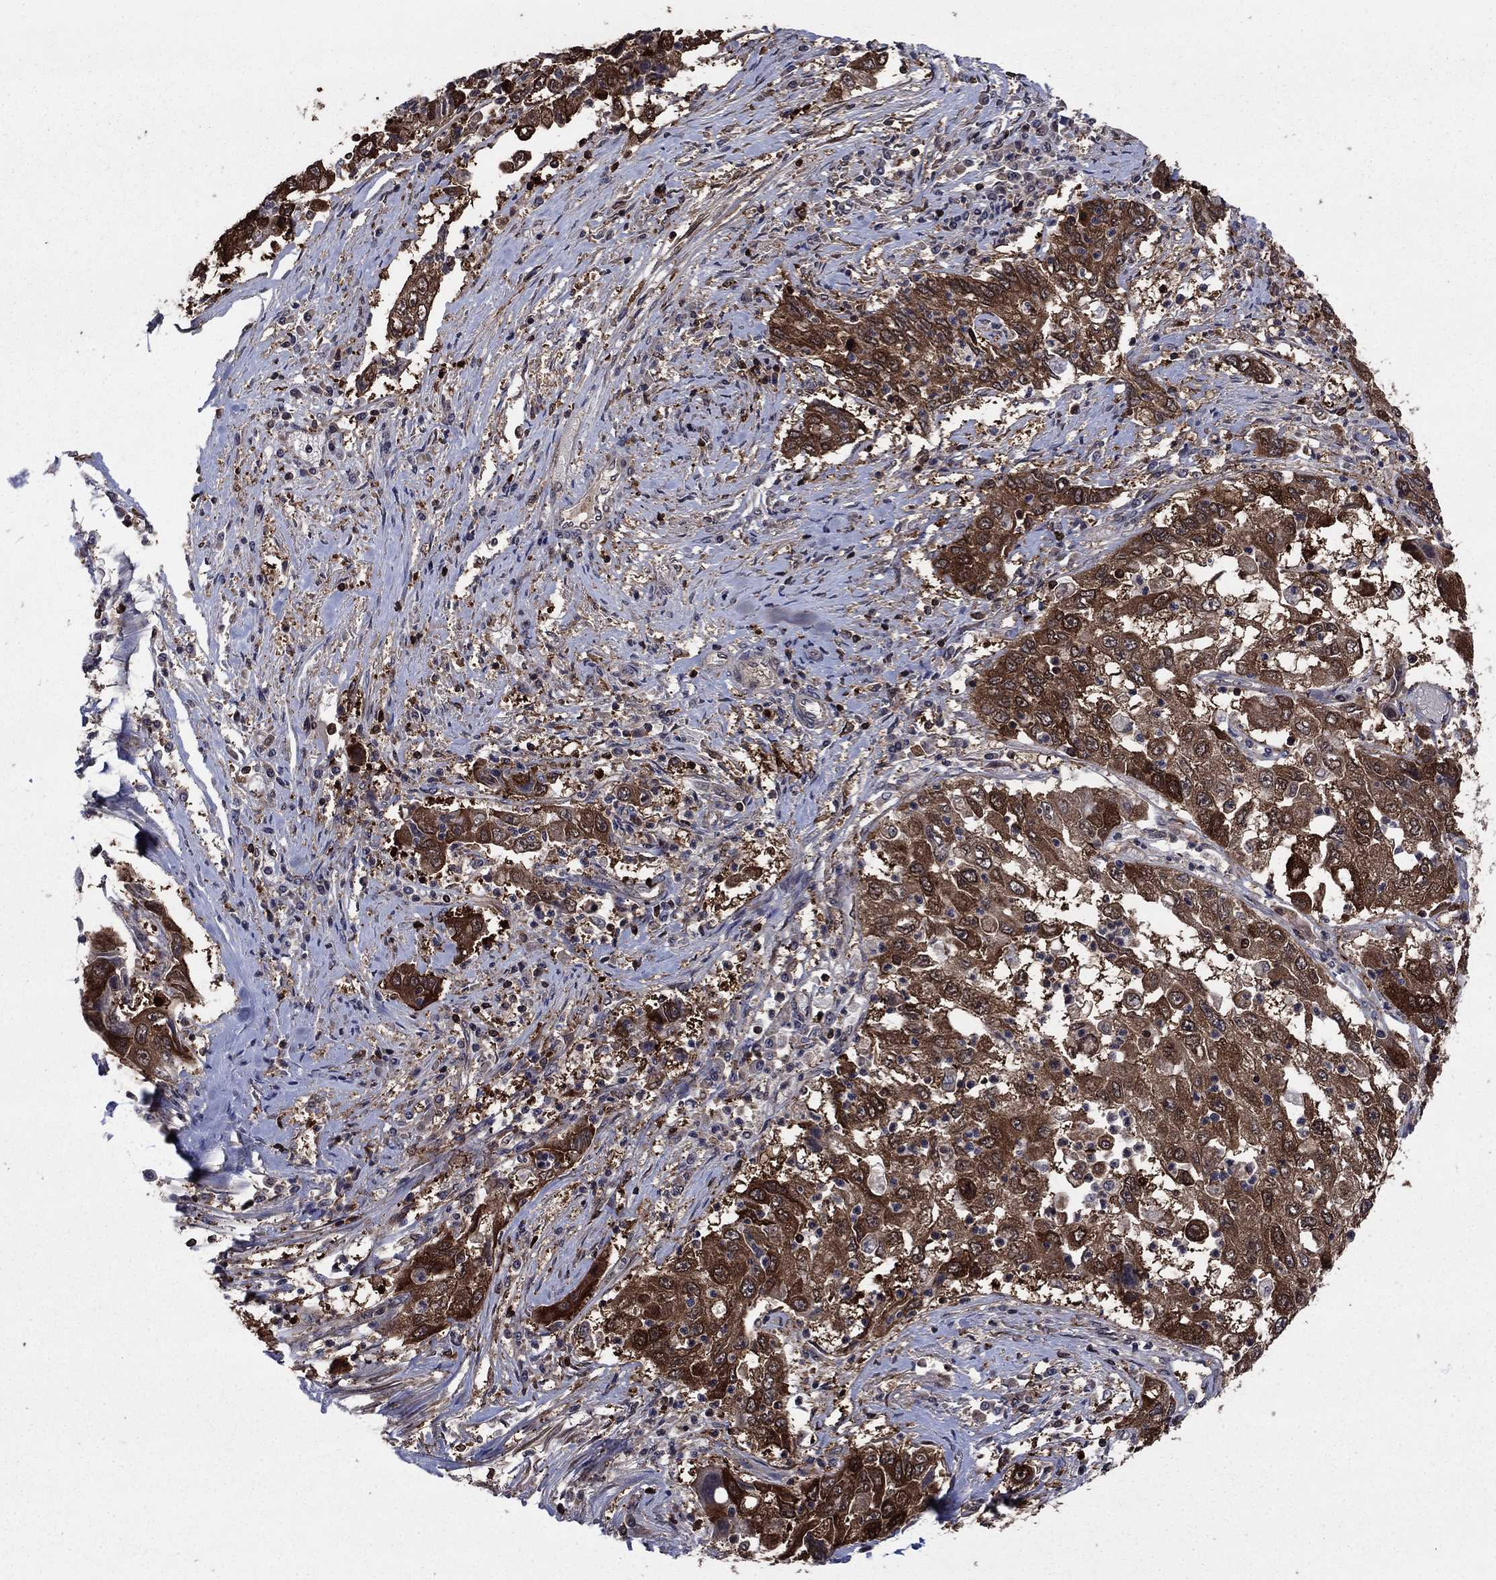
{"staining": {"intensity": "strong", "quantity": ">75%", "location": "cytoplasmic/membranous"}, "tissue": "cervical cancer", "cell_type": "Tumor cells", "image_type": "cancer", "snomed": [{"axis": "morphology", "description": "Squamous cell carcinoma, NOS"}, {"axis": "topography", "description": "Cervix"}], "caption": "Immunohistochemical staining of human cervical cancer (squamous cell carcinoma) shows high levels of strong cytoplasmic/membranous positivity in about >75% of tumor cells. (Brightfield microscopy of DAB IHC at high magnification).", "gene": "CACYBP", "patient": {"sex": "female", "age": 36}}